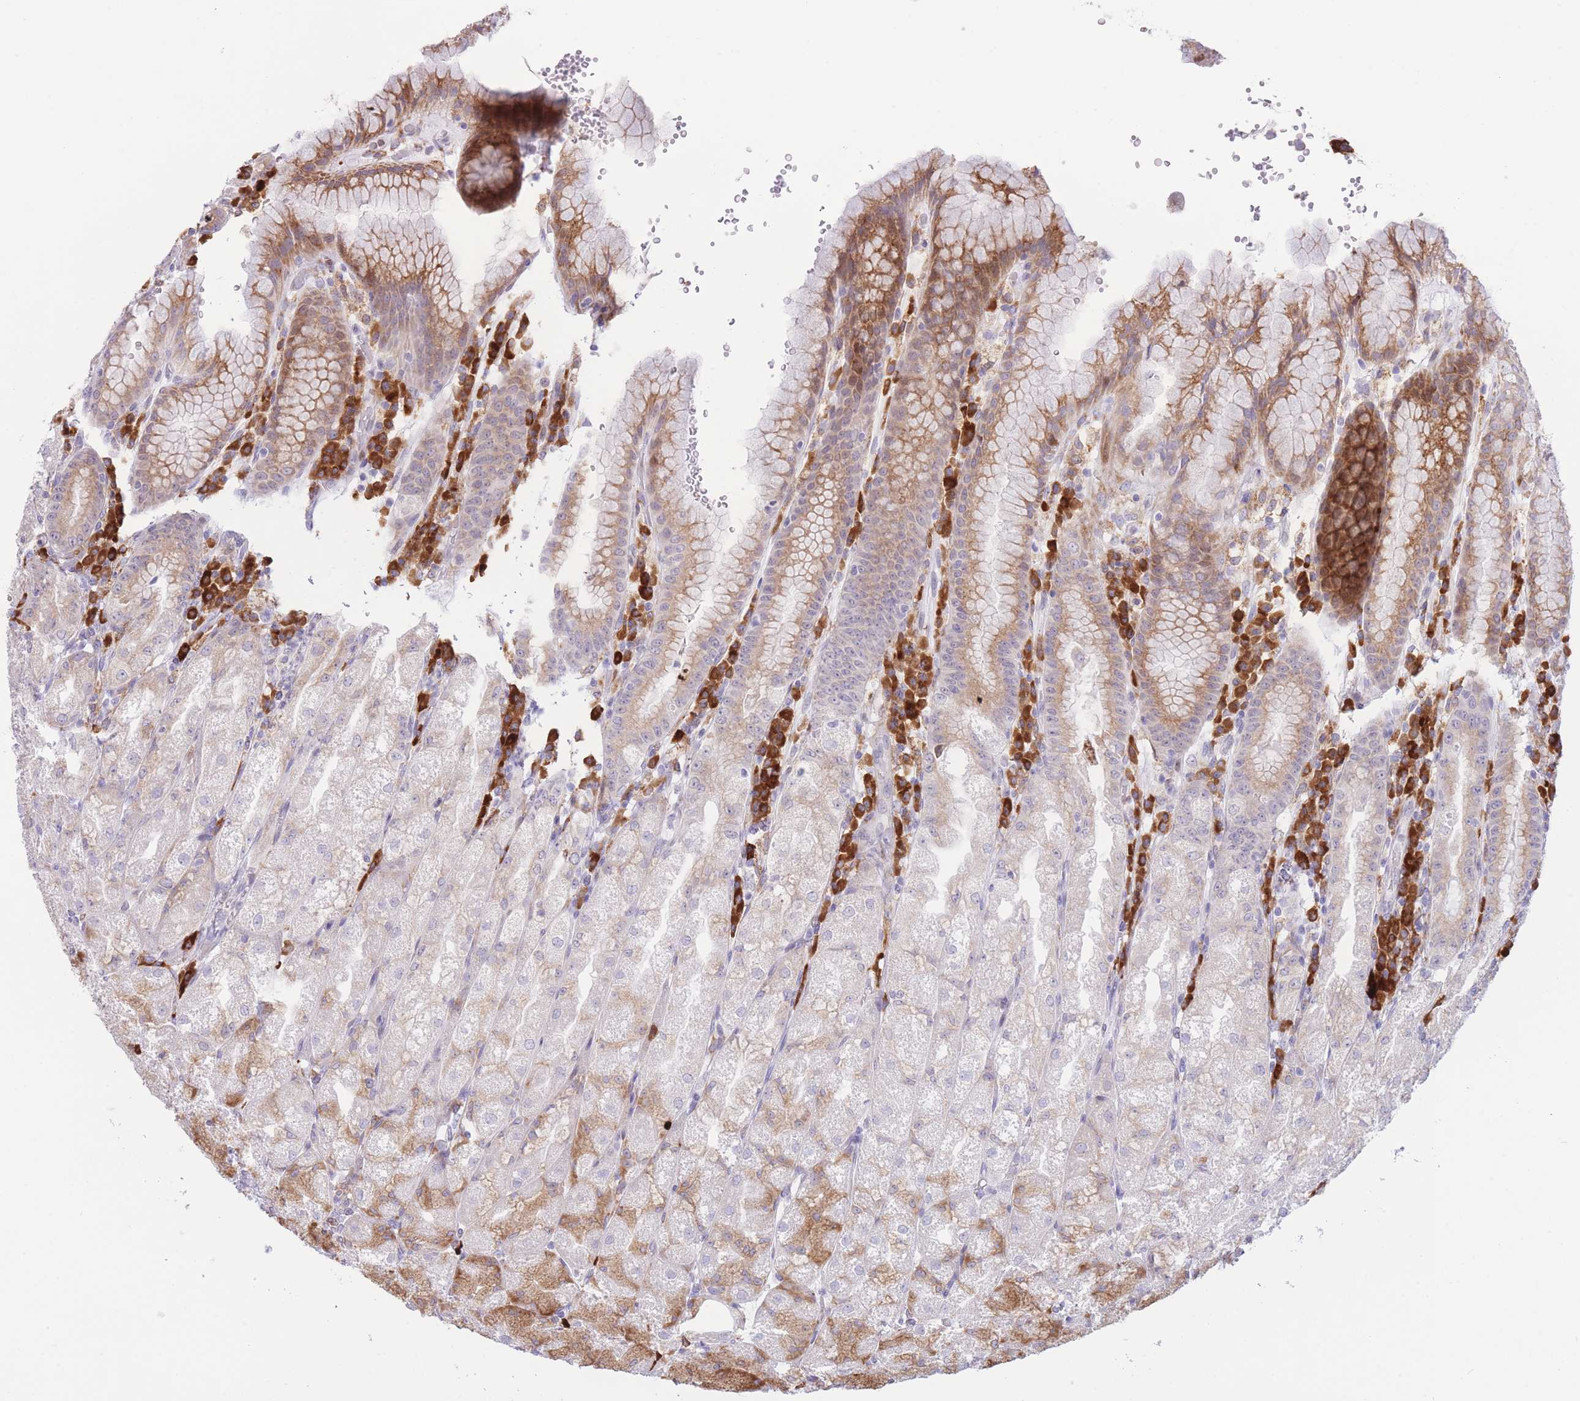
{"staining": {"intensity": "moderate", "quantity": "25%-75%", "location": "cytoplasmic/membranous"}, "tissue": "stomach", "cell_type": "Glandular cells", "image_type": "normal", "snomed": [{"axis": "morphology", "description": "Normal tissue, NOS"}, {"axis": "topography", "description": "Stomach, upper"}], "caption": "Immunohistochemical staining of unremarkable stomach displays 25%-75% levels of moderate cytoplasmic/membranous protein expression in about 25%-75% of glandular cells. (IHC, brightfield microscopy, high magnification).", "gene": "MYDGF", "patient": {"sex": "male", "age": 52}}